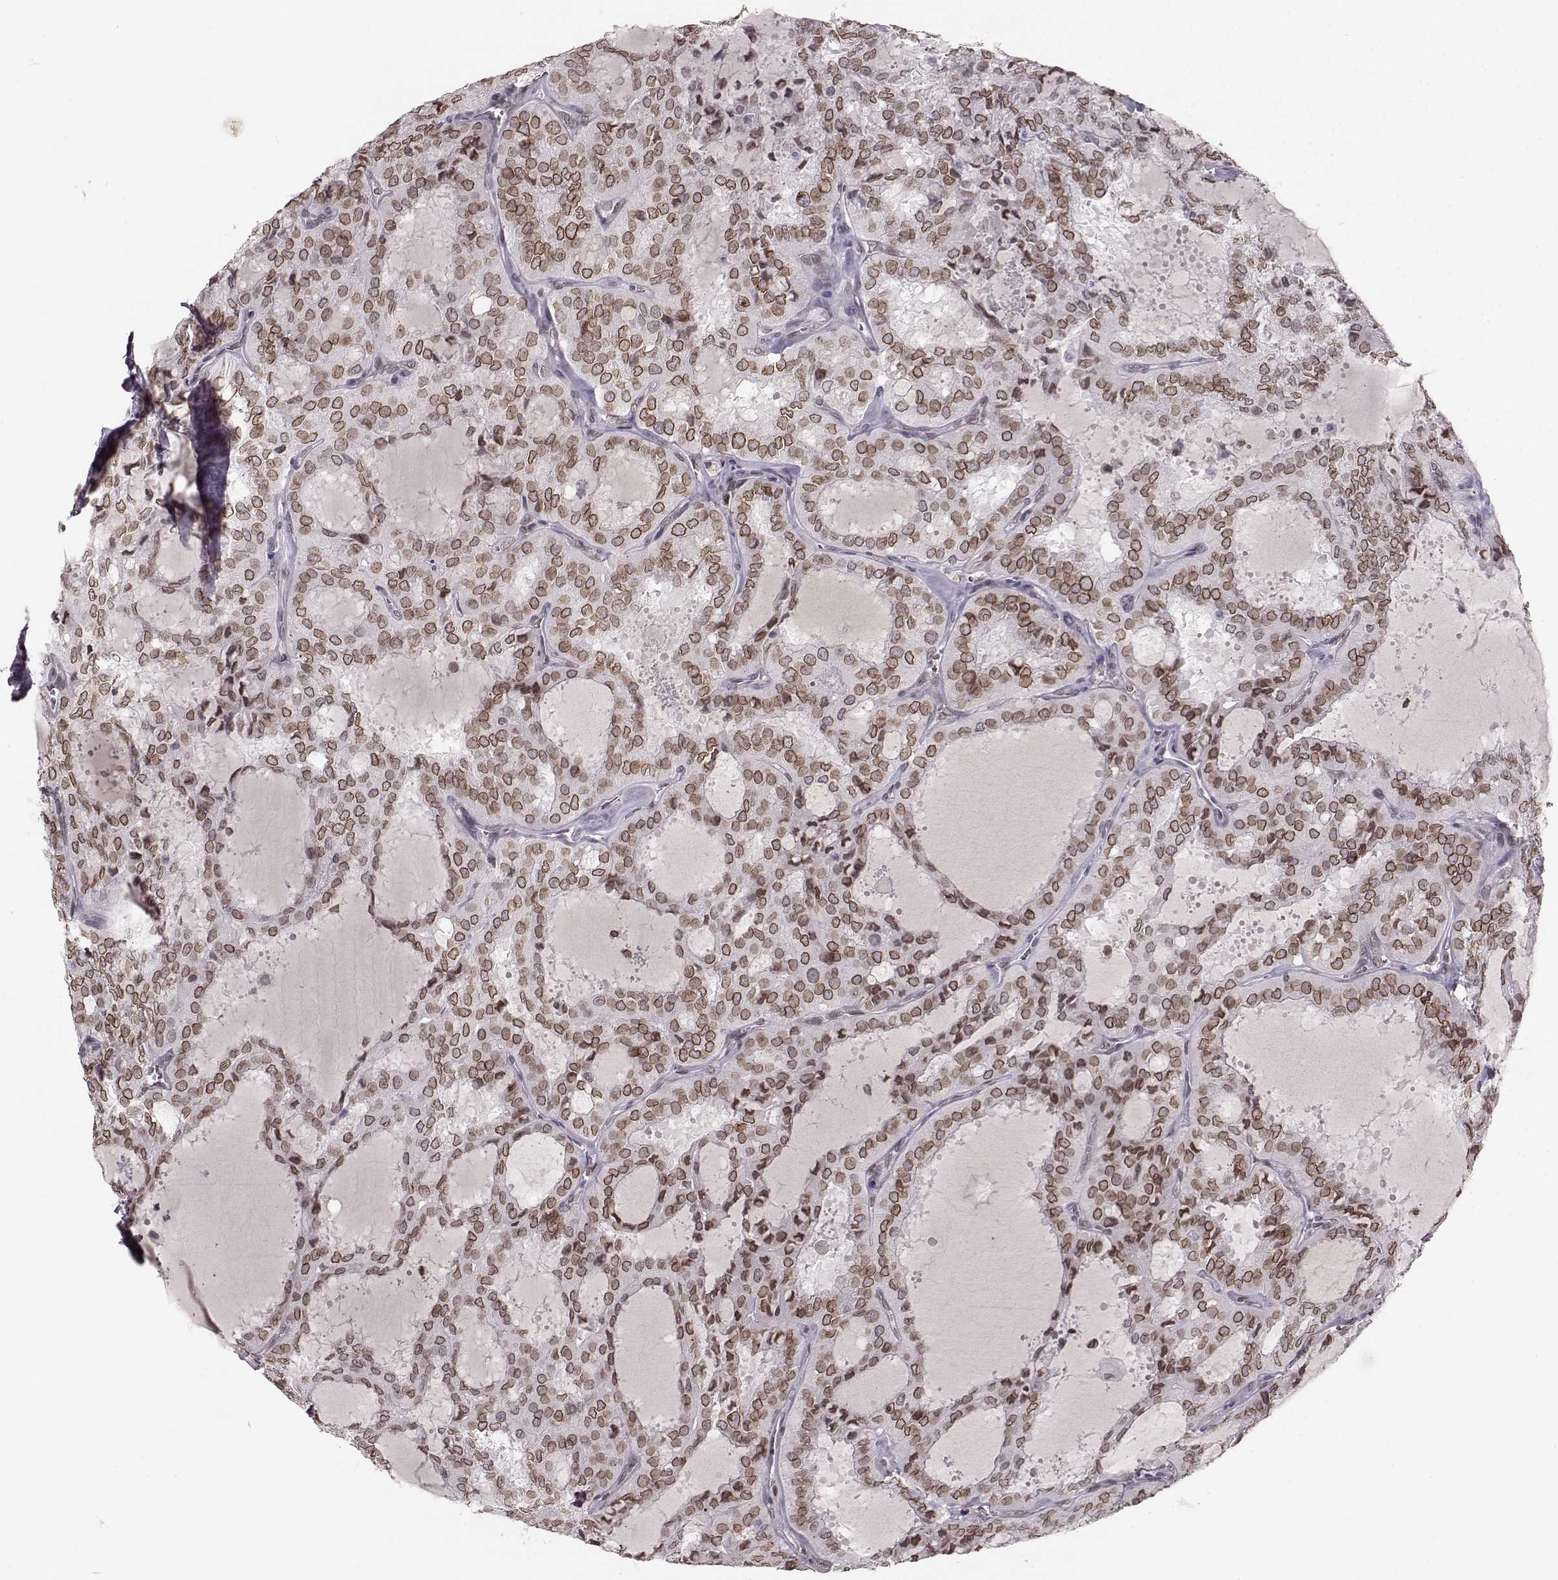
{"staining": {"intensity": "moderate", "quantity": ">75%", "location": "cytoplasmic/membranous,nuclear"}, "tissue": "thyroid cancer", "cell_type": "Tumor cells", "image_type": "cancer", "snomed": [{"axis": "morphology", "description": "Follicular adenoma carcinoma, NOS"}, {"axis": "topography", "description": "Thyroid gland"}], "caption": "A medium amount of moderate cytoplasmic/membranous and nuclear positivity is seen in about >75% of tumor cells in follicular adenoma carcinoma (thyroid) tissue.", "gene": "DCAF12", "patient": {"sex": "male", "age": 75}}